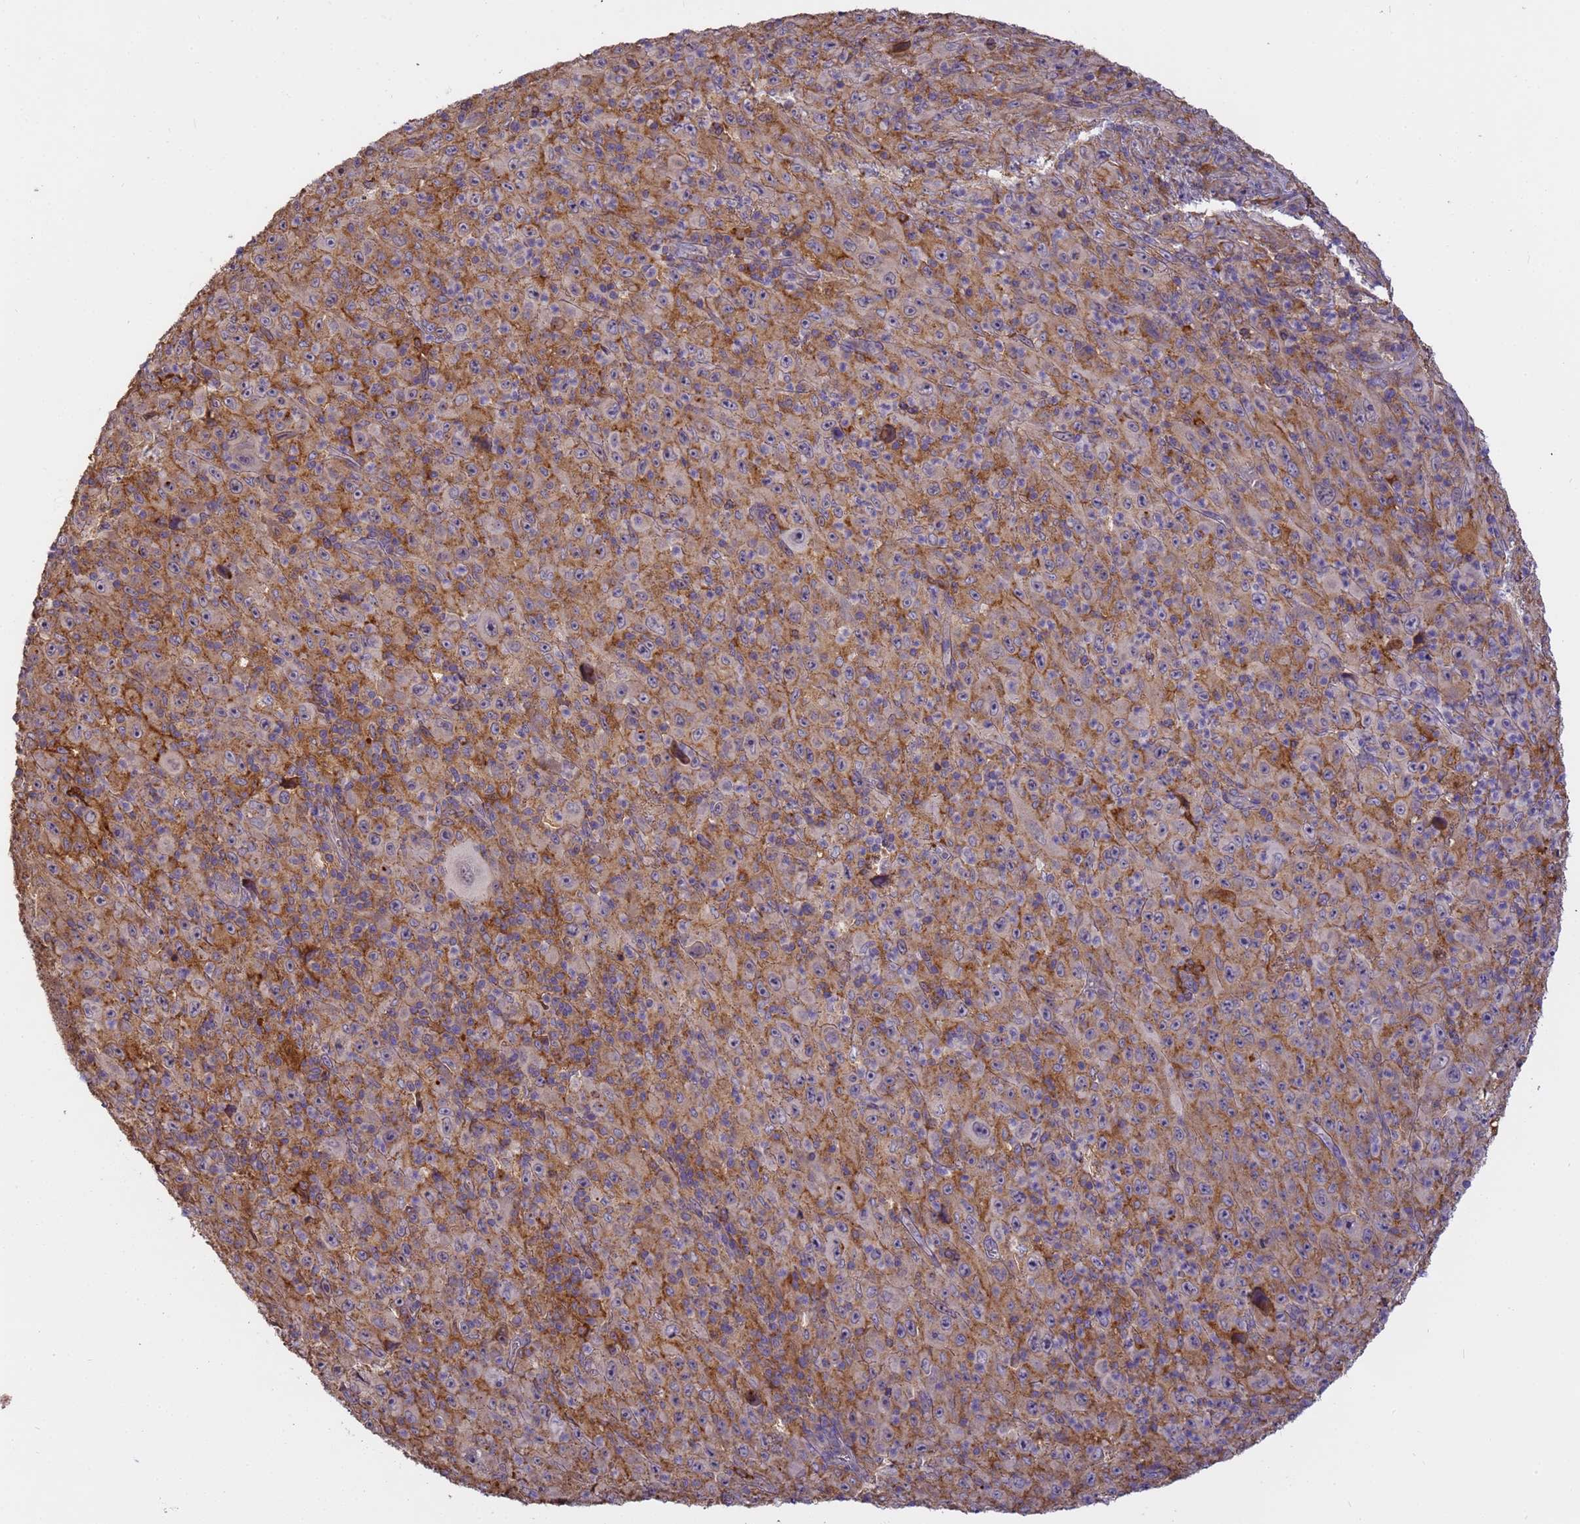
{"staining": {"intensity": "weak", "quantity": "25%-75%", "location": "cytoplasmic/membranous"}, "tissue": "melanoma", "cell_type": "Tumor cells", "image_type": "cancer", "snomed": [{"axis": "morphology", "description": "Malignant melanoma, Metastatic site"}, {"axis": "topography", "description": "Skin"}], "caption": "There is low levels of weak cytoplasmic/membranous positivity in tumor cells of malignant melanoma (metastatic site), as demonstrated by immunohistochemical staining (brown color).", "gene": "M6PR", "patient": {"sex": "female", "age": 56}}